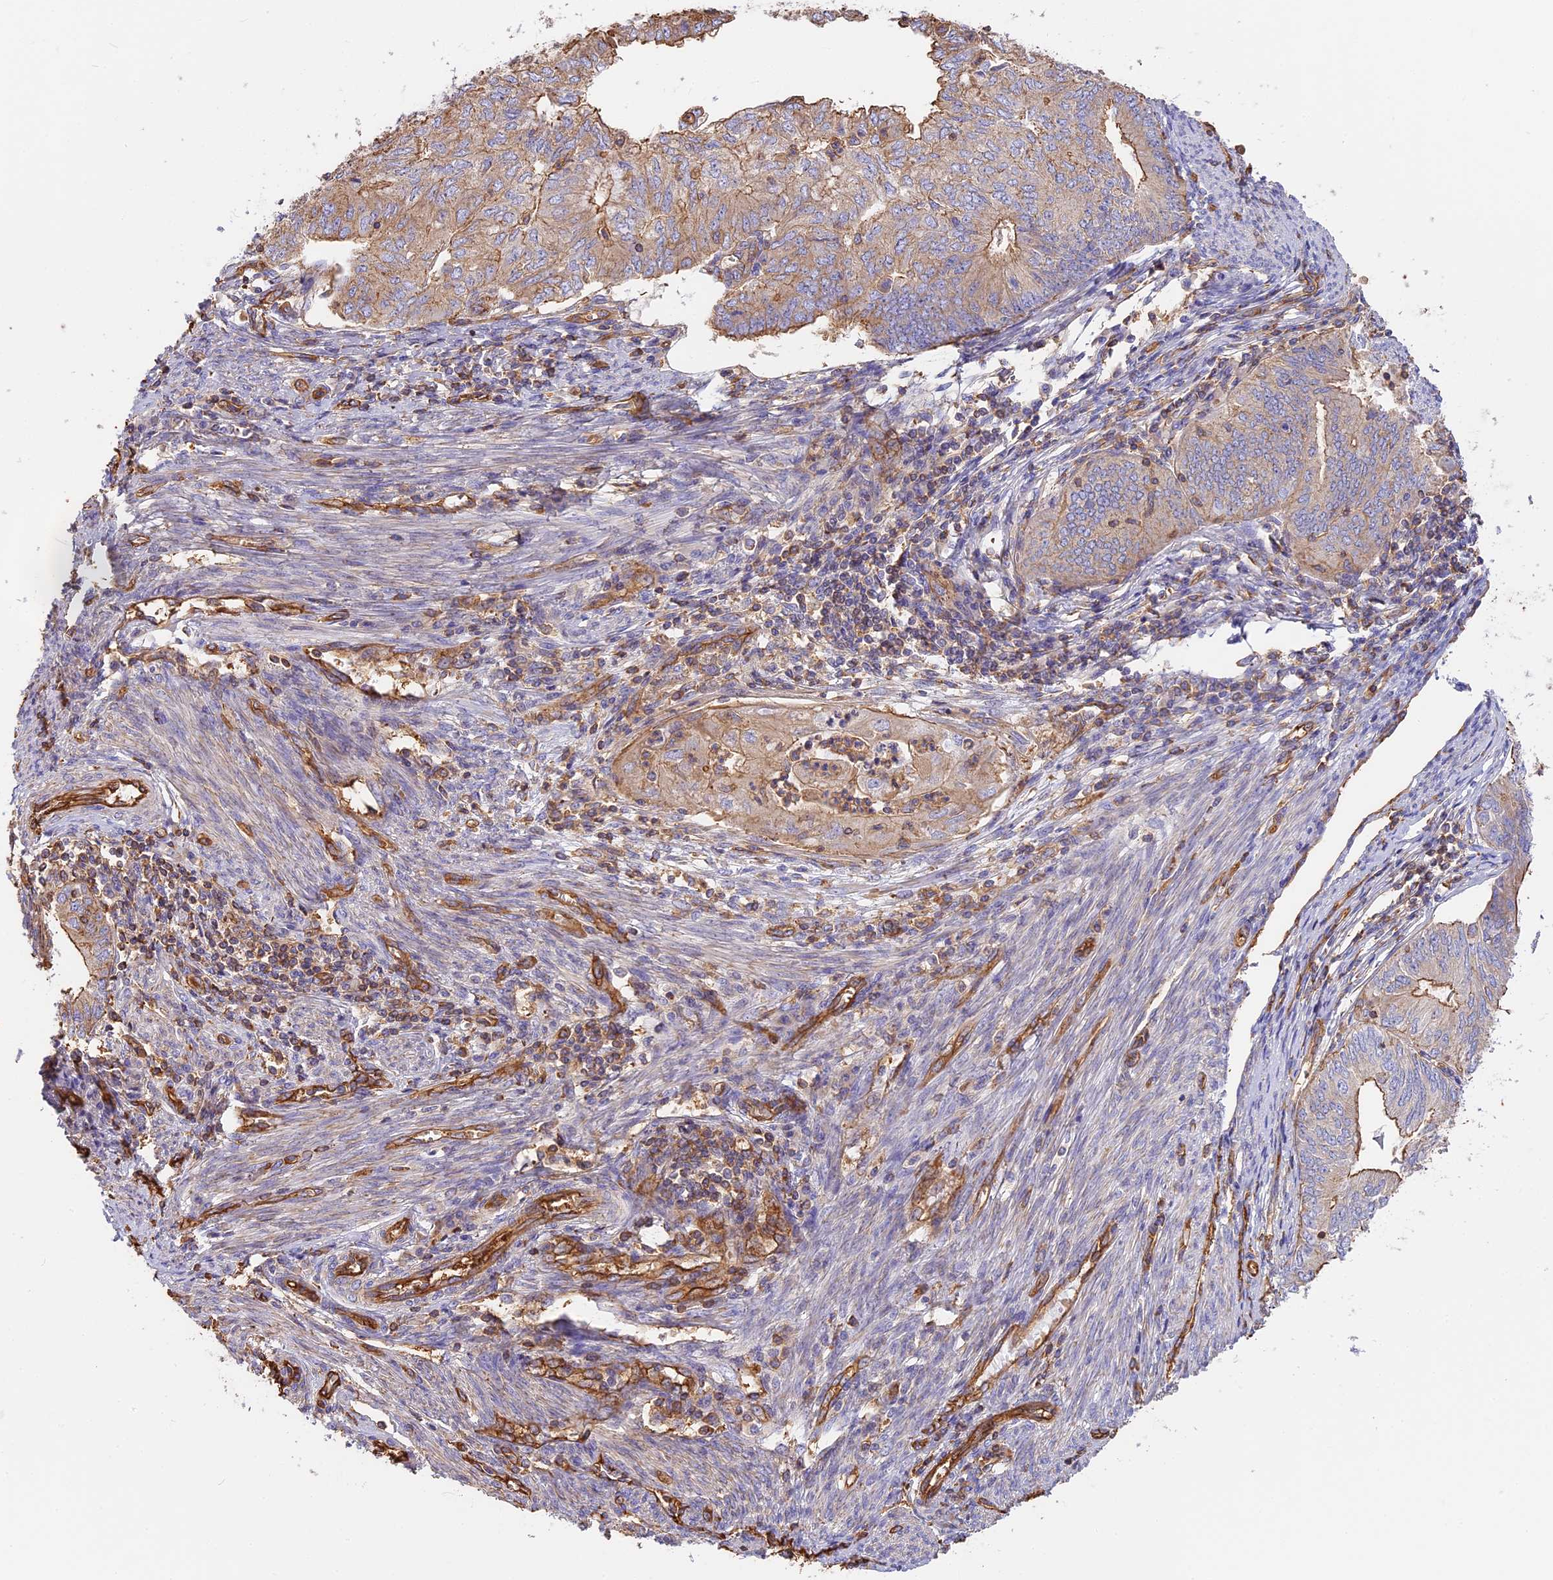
{"staining": {"intensity": "moderate", "quantity": "25%-75%", "location": "cytoplasmic/membranous"}, "tissue": "endometrial cancer", "cell_type": "Tumor cells", "image_type": "cancer", "snomed": [{"axis": "morphology", "description": "Adenocarcinoma, NOS"}, {"axis": "topography", "description": "Endometrium"}], "caption": "IHC (DAB (3,3'-diaminobenzidine)) staining of human endometrial adenocarcinoma displays moderate cytoplasmic/membranous protein expression in about 25%-75% of tumor cells. The staining is performed using DAB brown chromogen to label protein expression. The nuclei are counter-stained blue using hematoxylin.", "gene": "VPS18", "patient": {"sex": "female", "age": 68}}